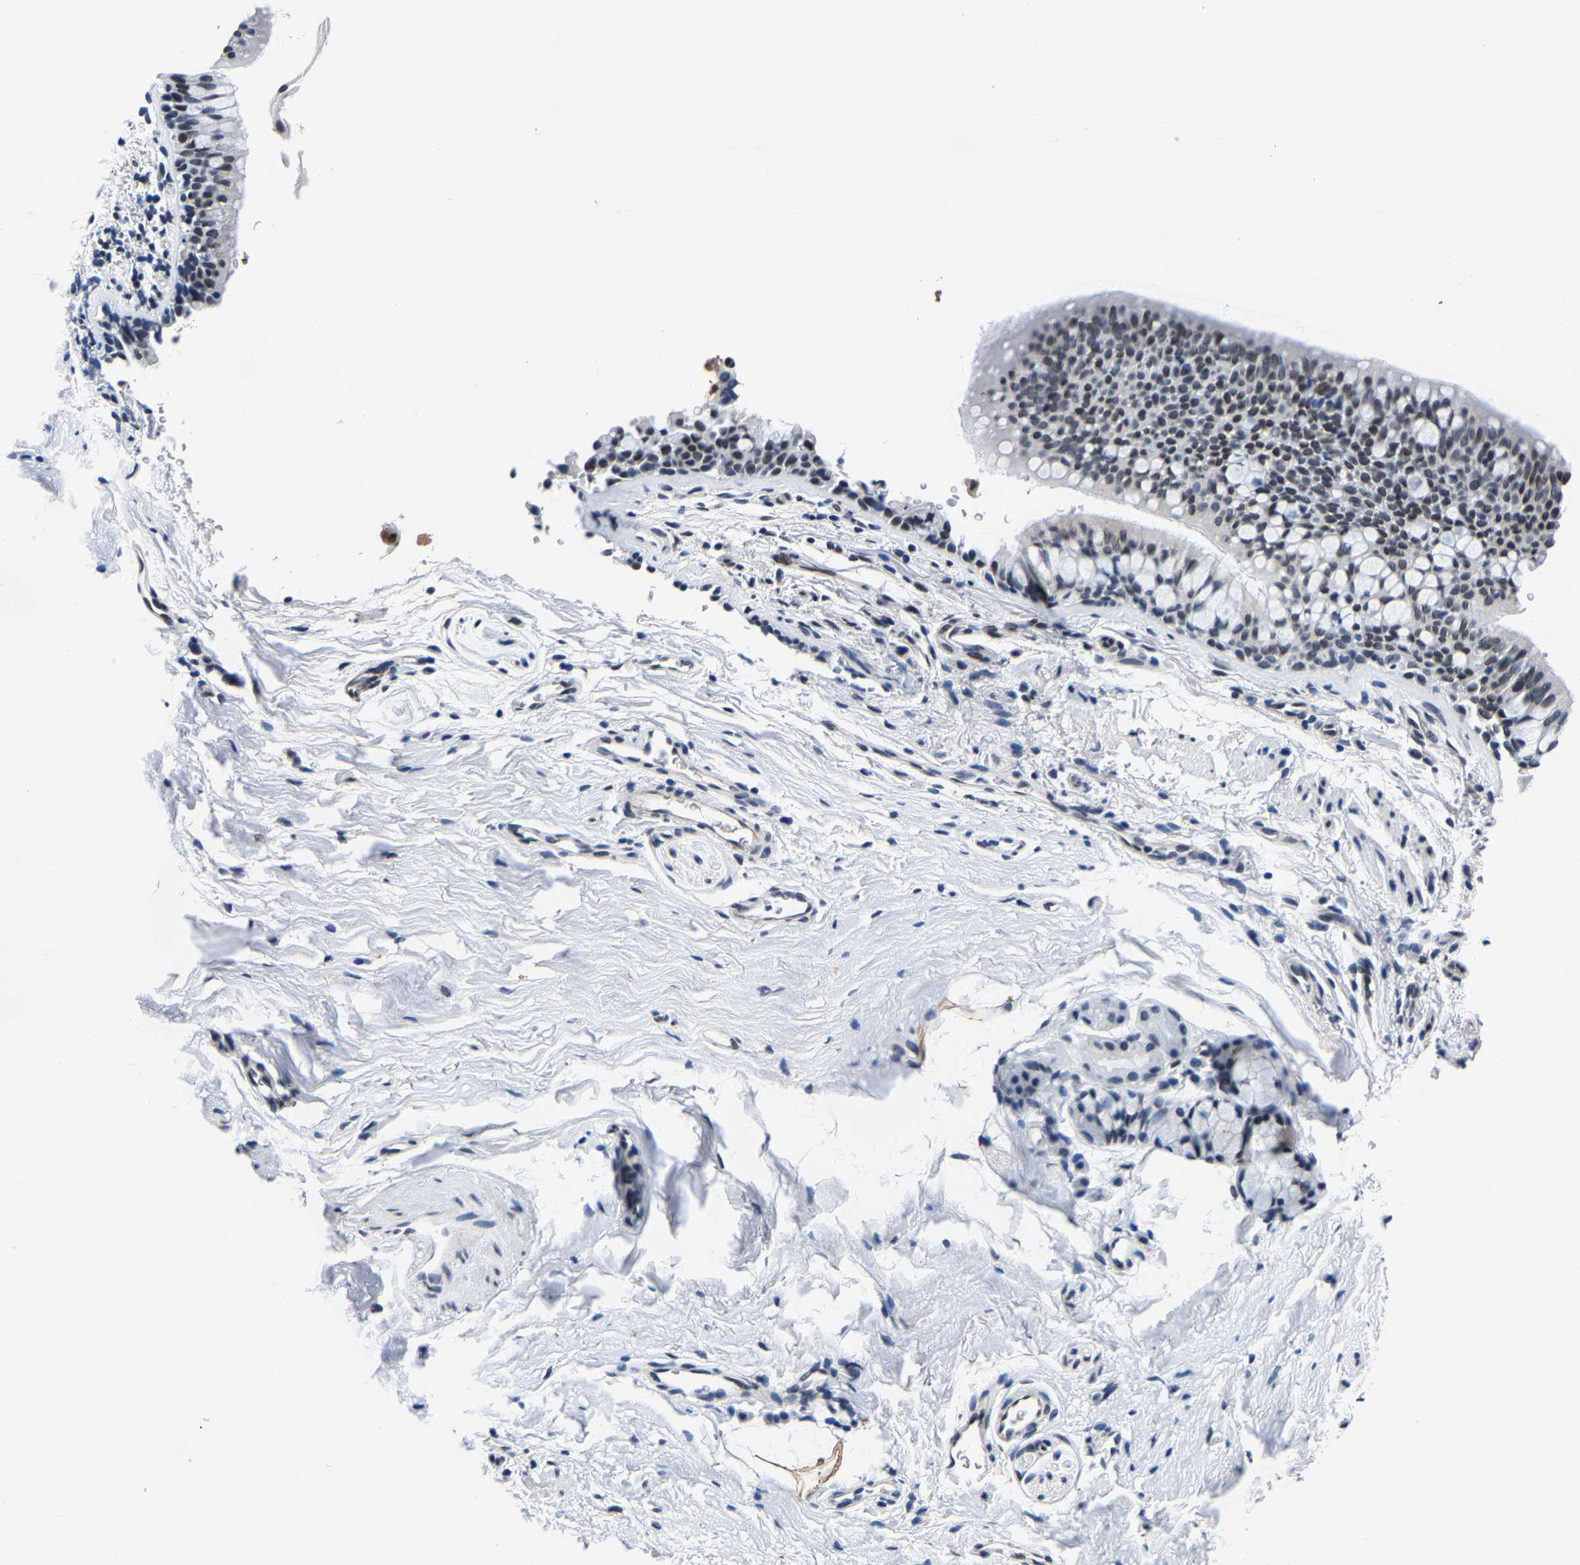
{"staining": {"intensity": "weak", "quantity": "<25%", "location": "nuclear"}, "tissue": "bronchus", "cell_type": "Respiratory epithelial cells", "image_type": "normal", "snomed": [{"axis": "morphology", "description": "Normal tissue, NOS"}, {"axis": "topography", "description": "Cartilage tissue"}, {"axis": "topography", "description": "Bronchus"}], "caption": "High power microscopy photomicrograph of an IHC micrograph of normal bronchus, revealing no significant expression in respiratory epithelial cells. (DAB immunohistochemistry, high magnification).", "gene": "UBN2", "patient": {"sex": "female", "age": 53}}